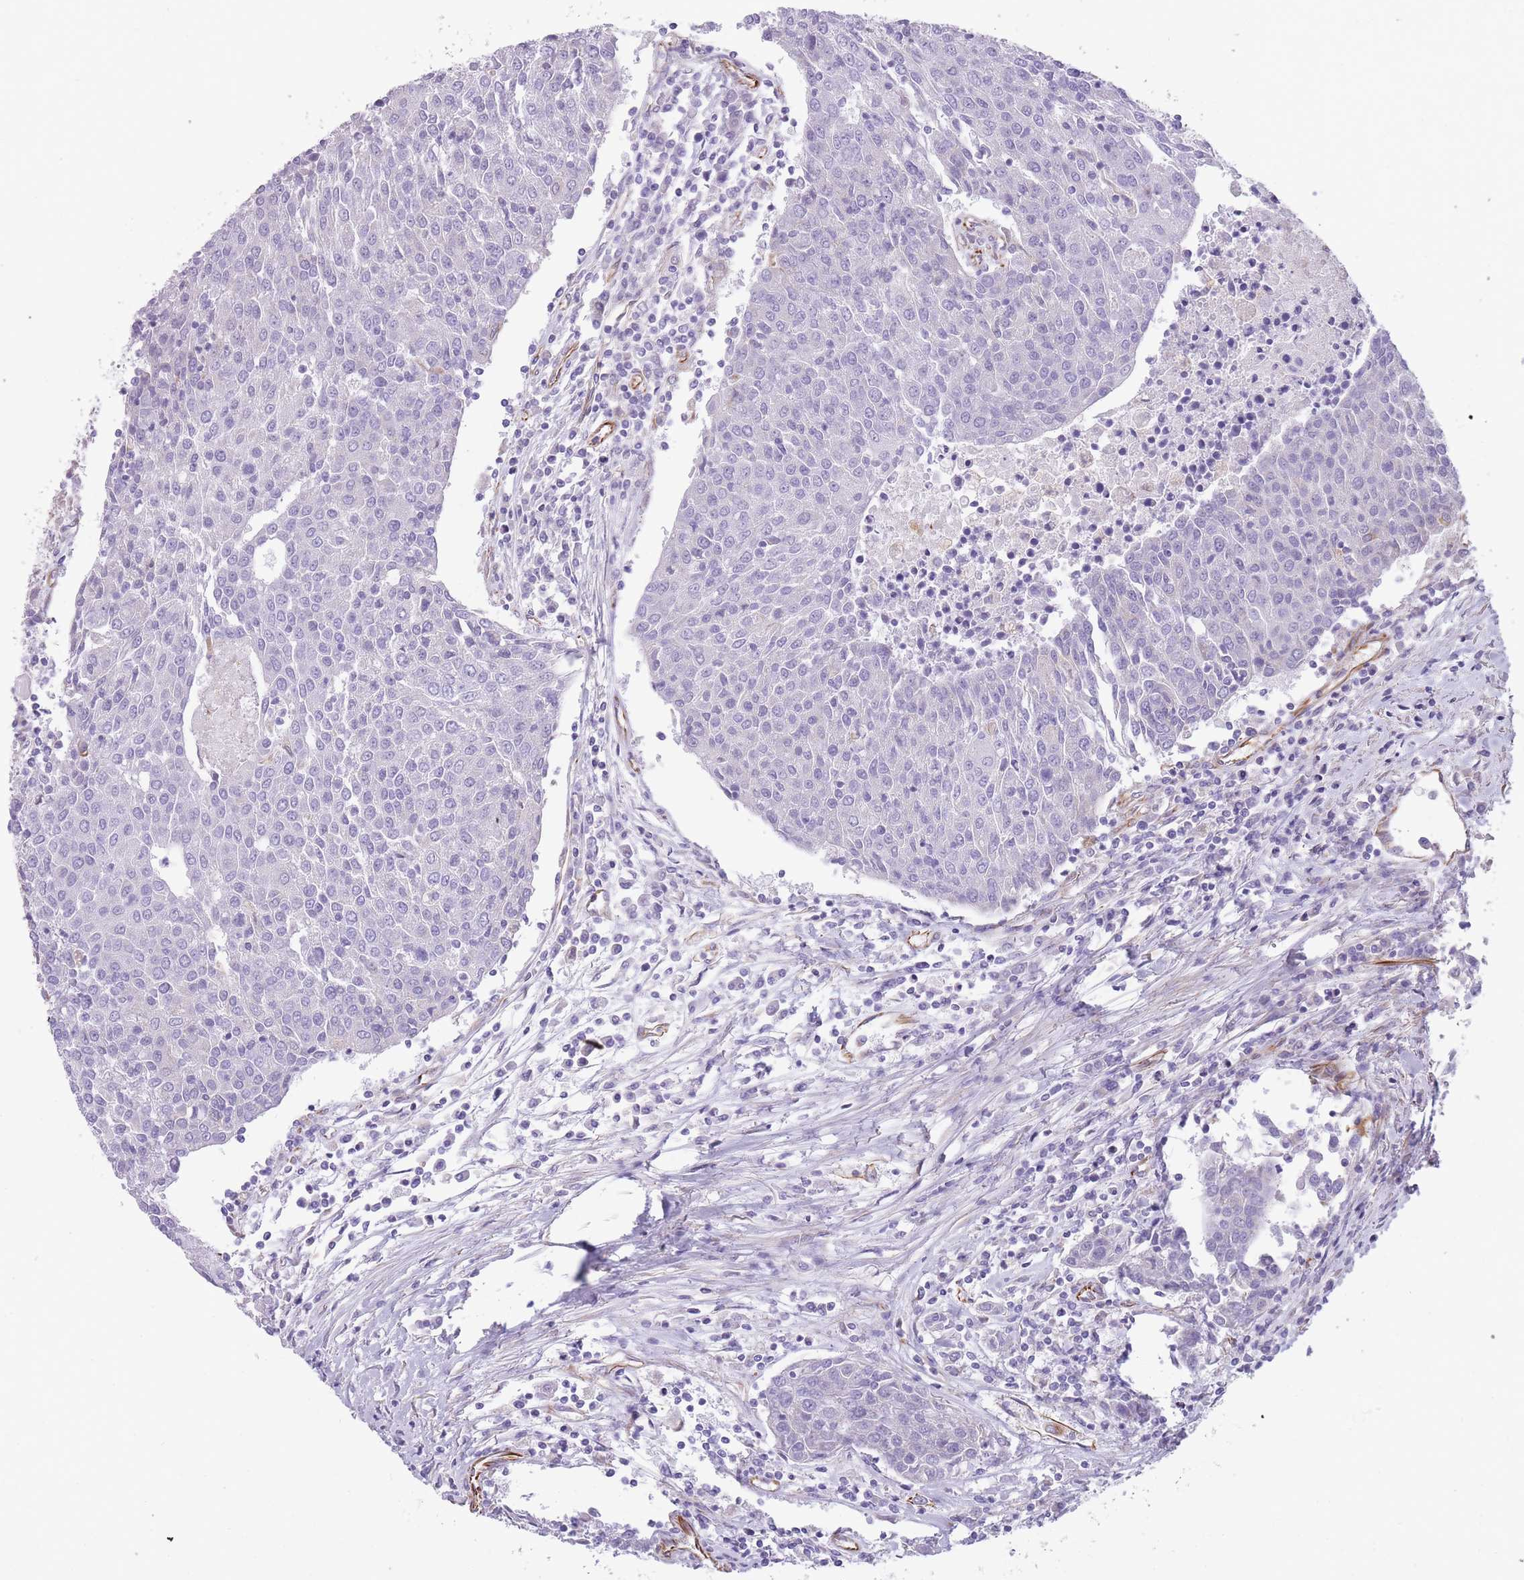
{"staining": {"intensity": "negative", "quantity": "none", "location": "none"}, "tissue": "urothelial cancer", "cell_type": "Tumor cells", "image_type": "cancer", "snomed": [{"axis": "morphology", "description": "Urothelial carcinoma, High grade"}, {"axis": "topography", "description": "Urinary bladder"}], "caption": "Tumor cells are negative for brown protein staining in urothelial carcinoma (high-grade). (Brightfield microscopy of DAB (3,3'-diaminobenzidine) immunohistochemistry (IHC) at high magnification).", "gene": "PTCD1", "patient": {"sex": "female", "age": 85}}